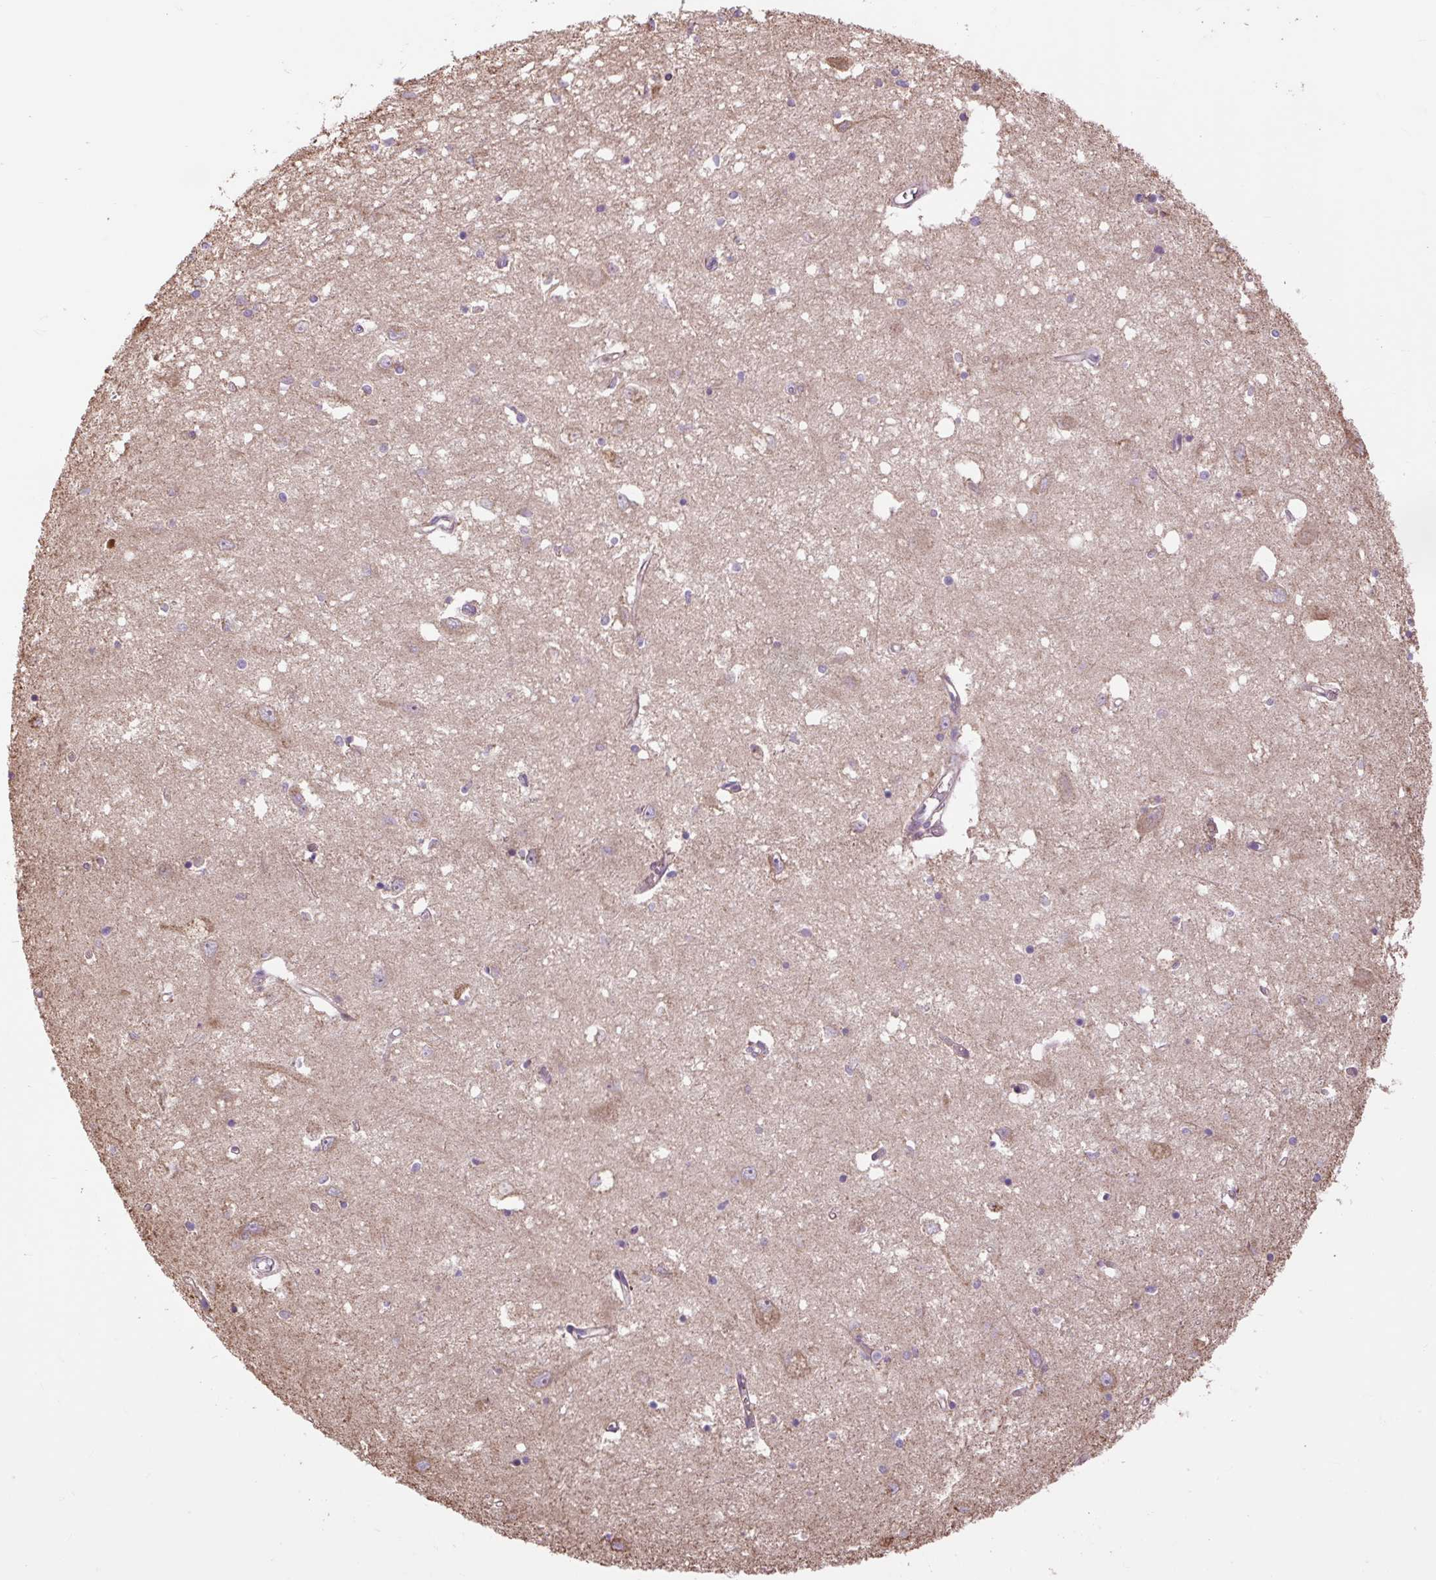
{"staining": {"intensity": "negative", "quantity": "none", "location": "none"}, "tissue": "caudate", "cell_type": "Glial cells", "image_type": "normal", "snomed": [{"axis": "morphology", "description": "Normal tissue, NOS"}, {"axis": "topography", "description": "Lateral ventricle wall"}], "caption": "This is a histopathology image of immunohistochemistry (IHC) staining of benign caudate, which shows no staining in glial cells.", "gene": "PLCG1", "patient": {"sex": "male", "age": 70}}